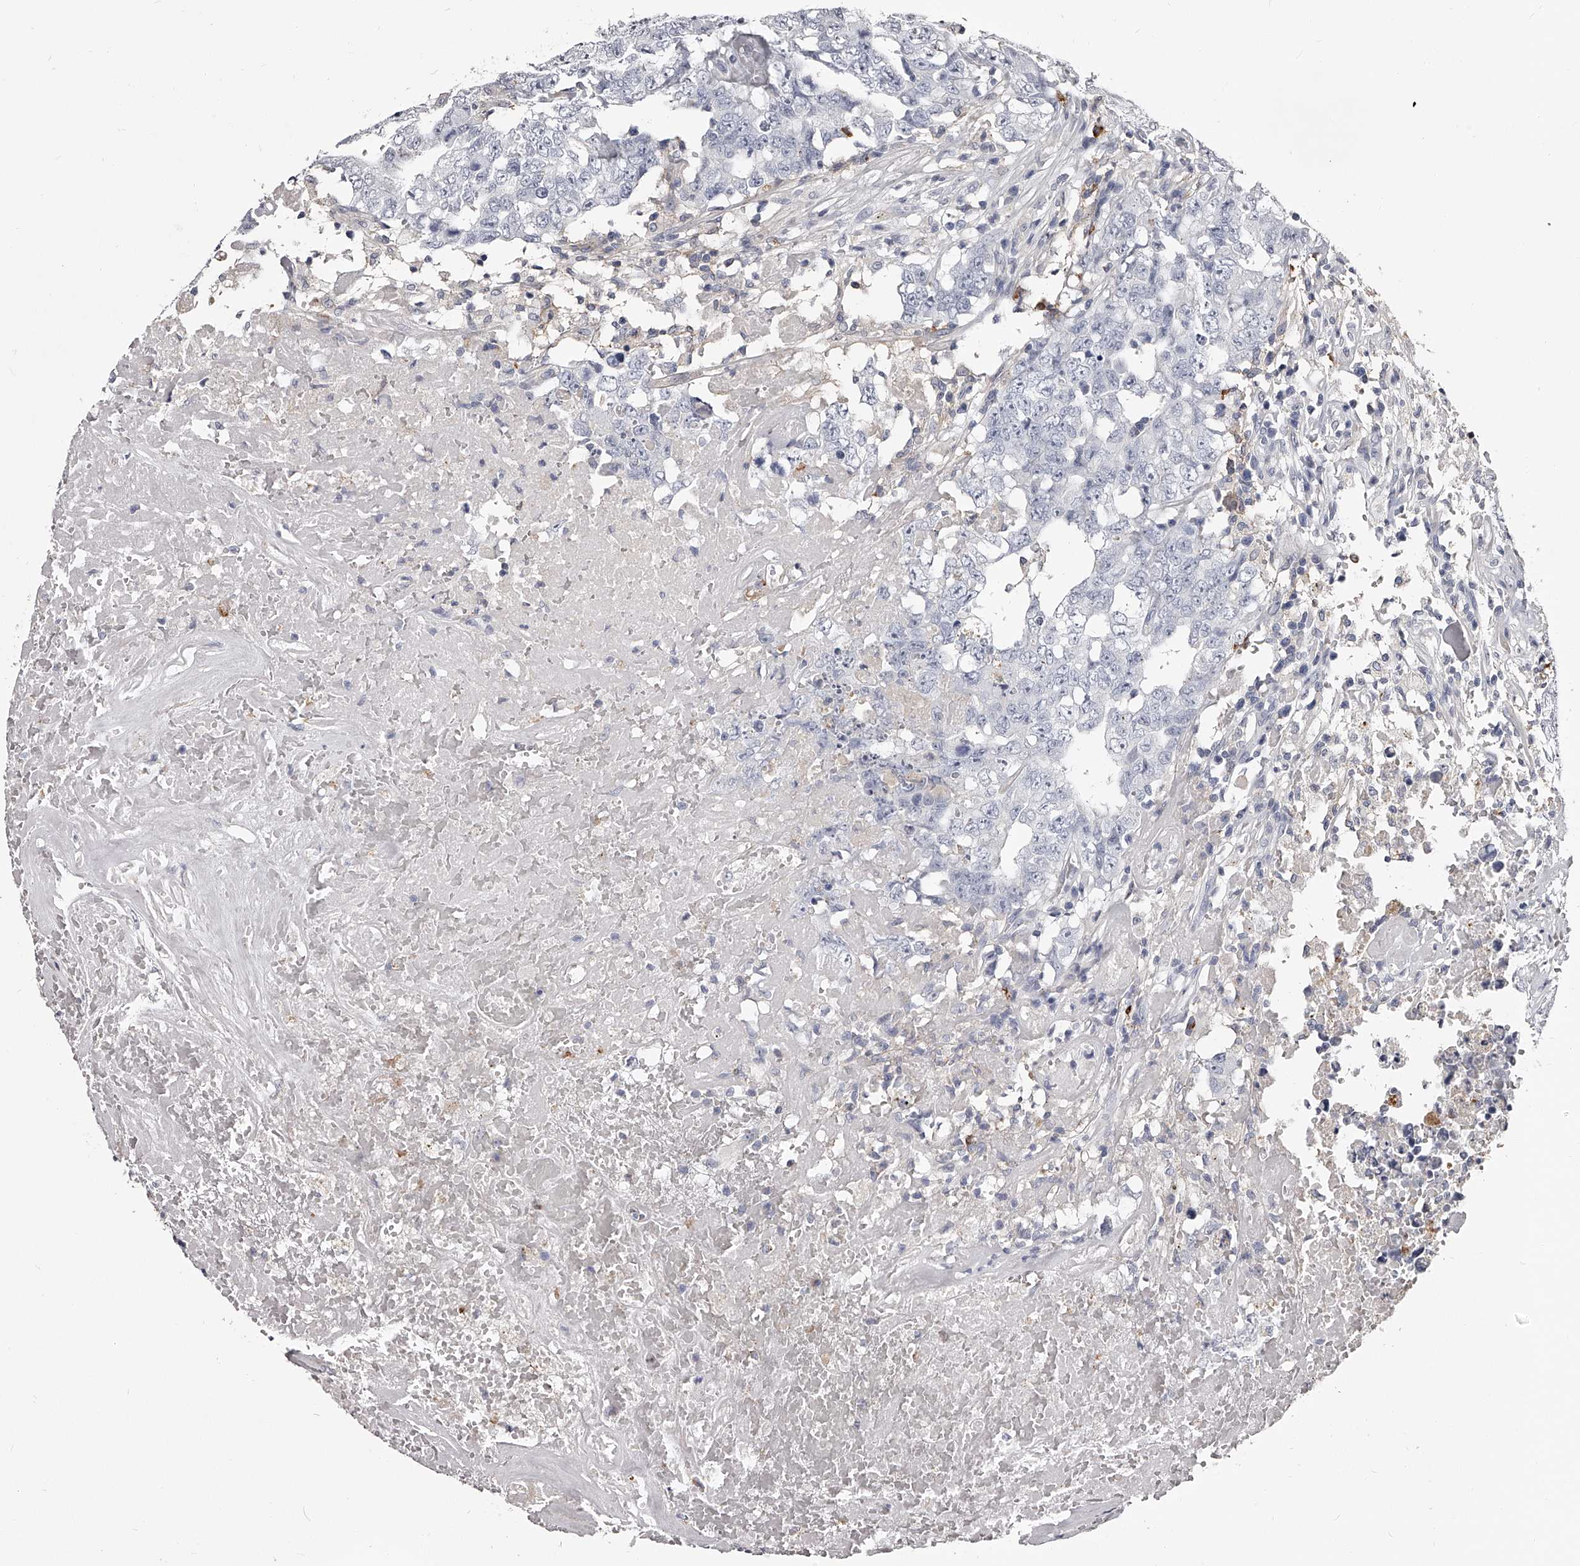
{"staining": {"intensity": "negative", "quantity": "none", "location": "none"}, "tissue": "testis cancer", "cell_type": "Tumor cells", "image_type": "cancer", "snomed": [{"axis": "morphology", "description": "Carcinoma, Embryonal, NOS"}, {"axis": "topography", "description": "Testis"}], "caption": "Human embryonal carcinoma (testis) stained for a protein using immunohistochemistry (IHC) reveals no staining in tumor cells.", "gene": "PACSIN1", "patient": {"sex": "male", "age": 26}}